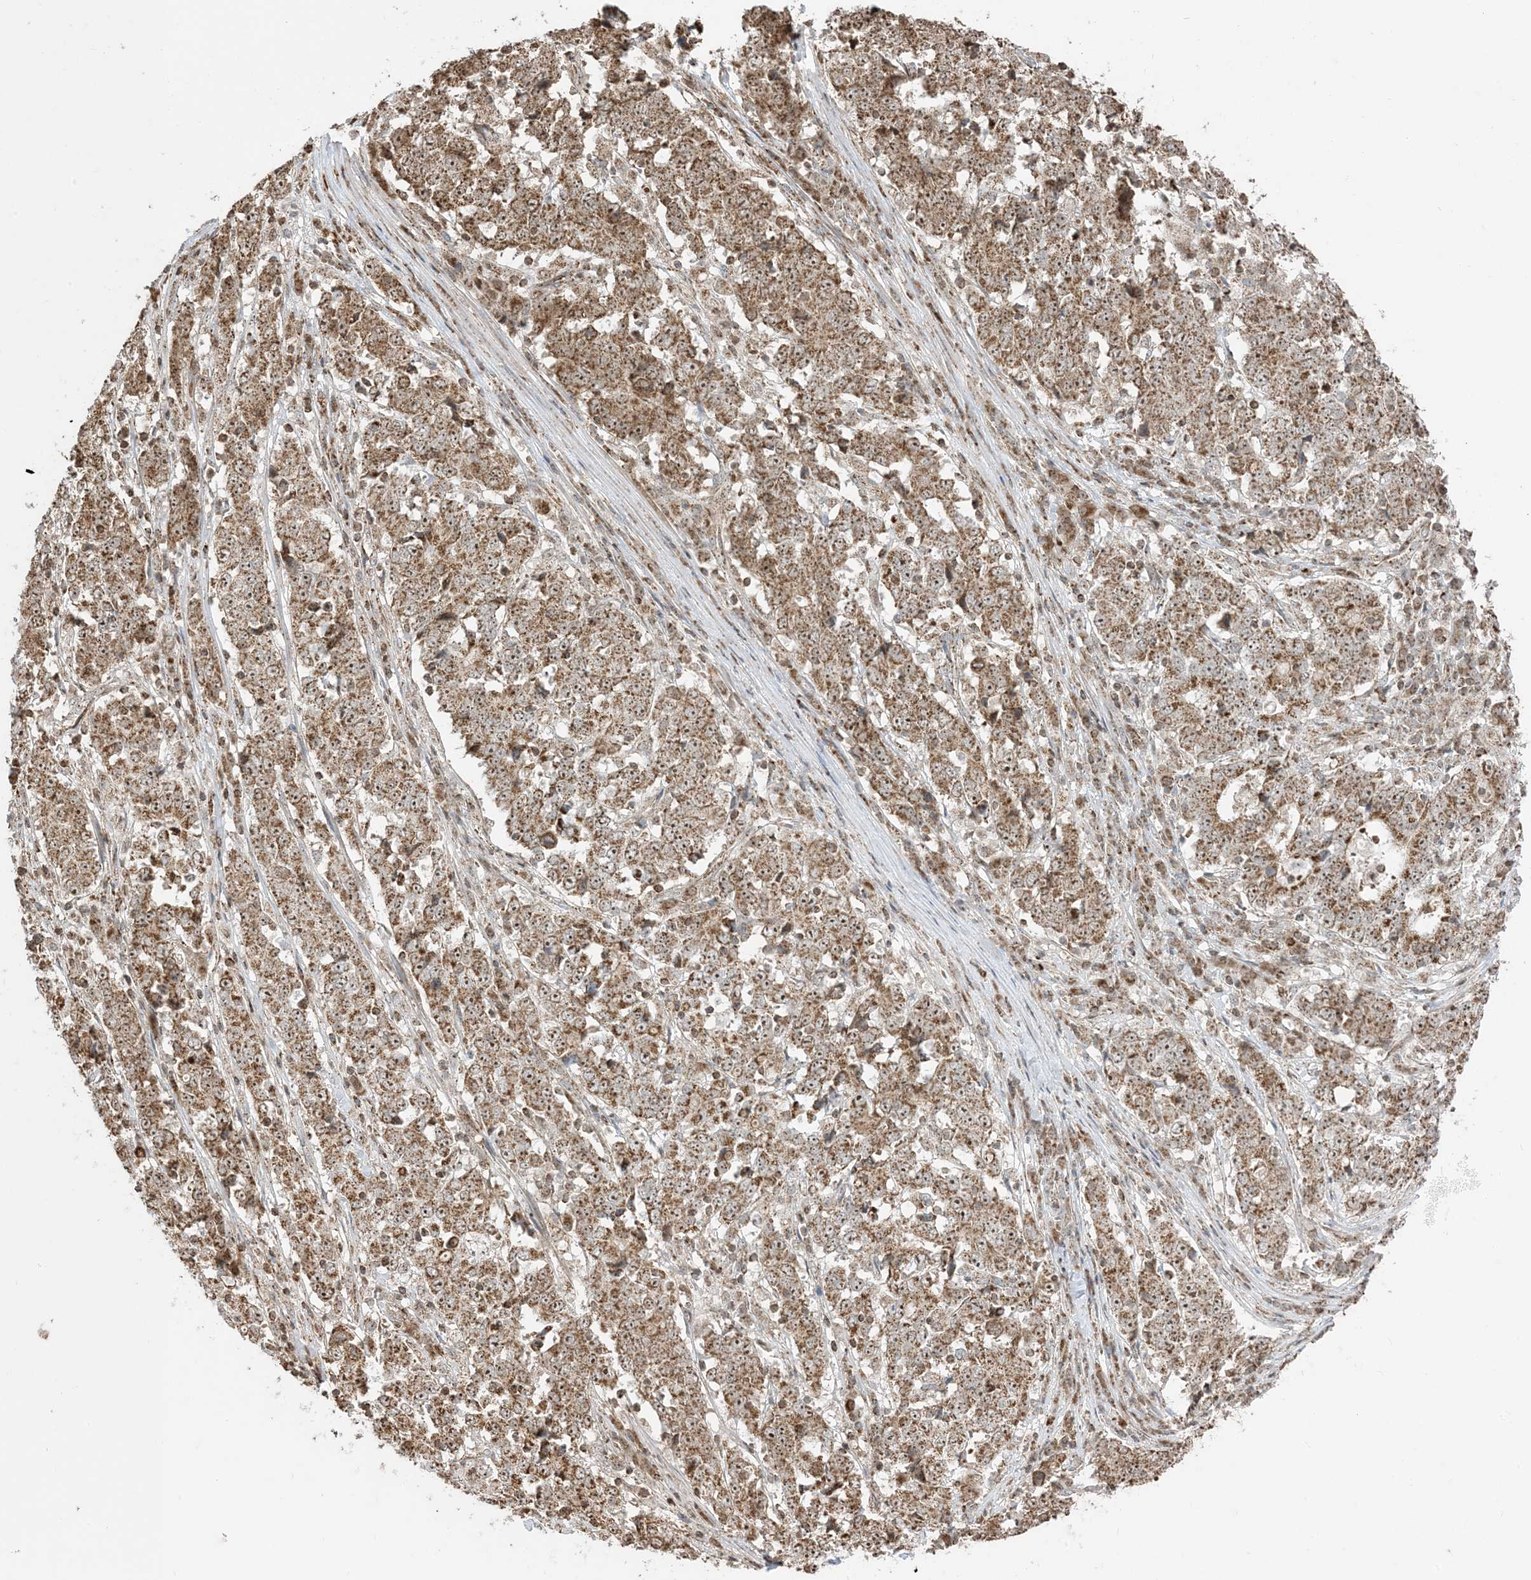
{"staining": {"intensity": "moderate", "quantity": ">75%", "location": "cytoplasmic/membranous,nuclear"}, "tissue": "stomach cancer", "cell_type": "Tumor cells", "image_type": "cancer", "snomed": [{"axis": "morphology", "description": "Adenocarcinoma, NOS"}, {"axis": "topography", "description": "Stomach"}], "caption": "The immunohistochemical stain shows moderate cytoplasmic/membranous and nuclear expression in tumor cells of stomach cancer tissue. Nuclei are stained in blue.", "gene": "MAPKBP1", "patient": {"sex": "male", "age": 59}}